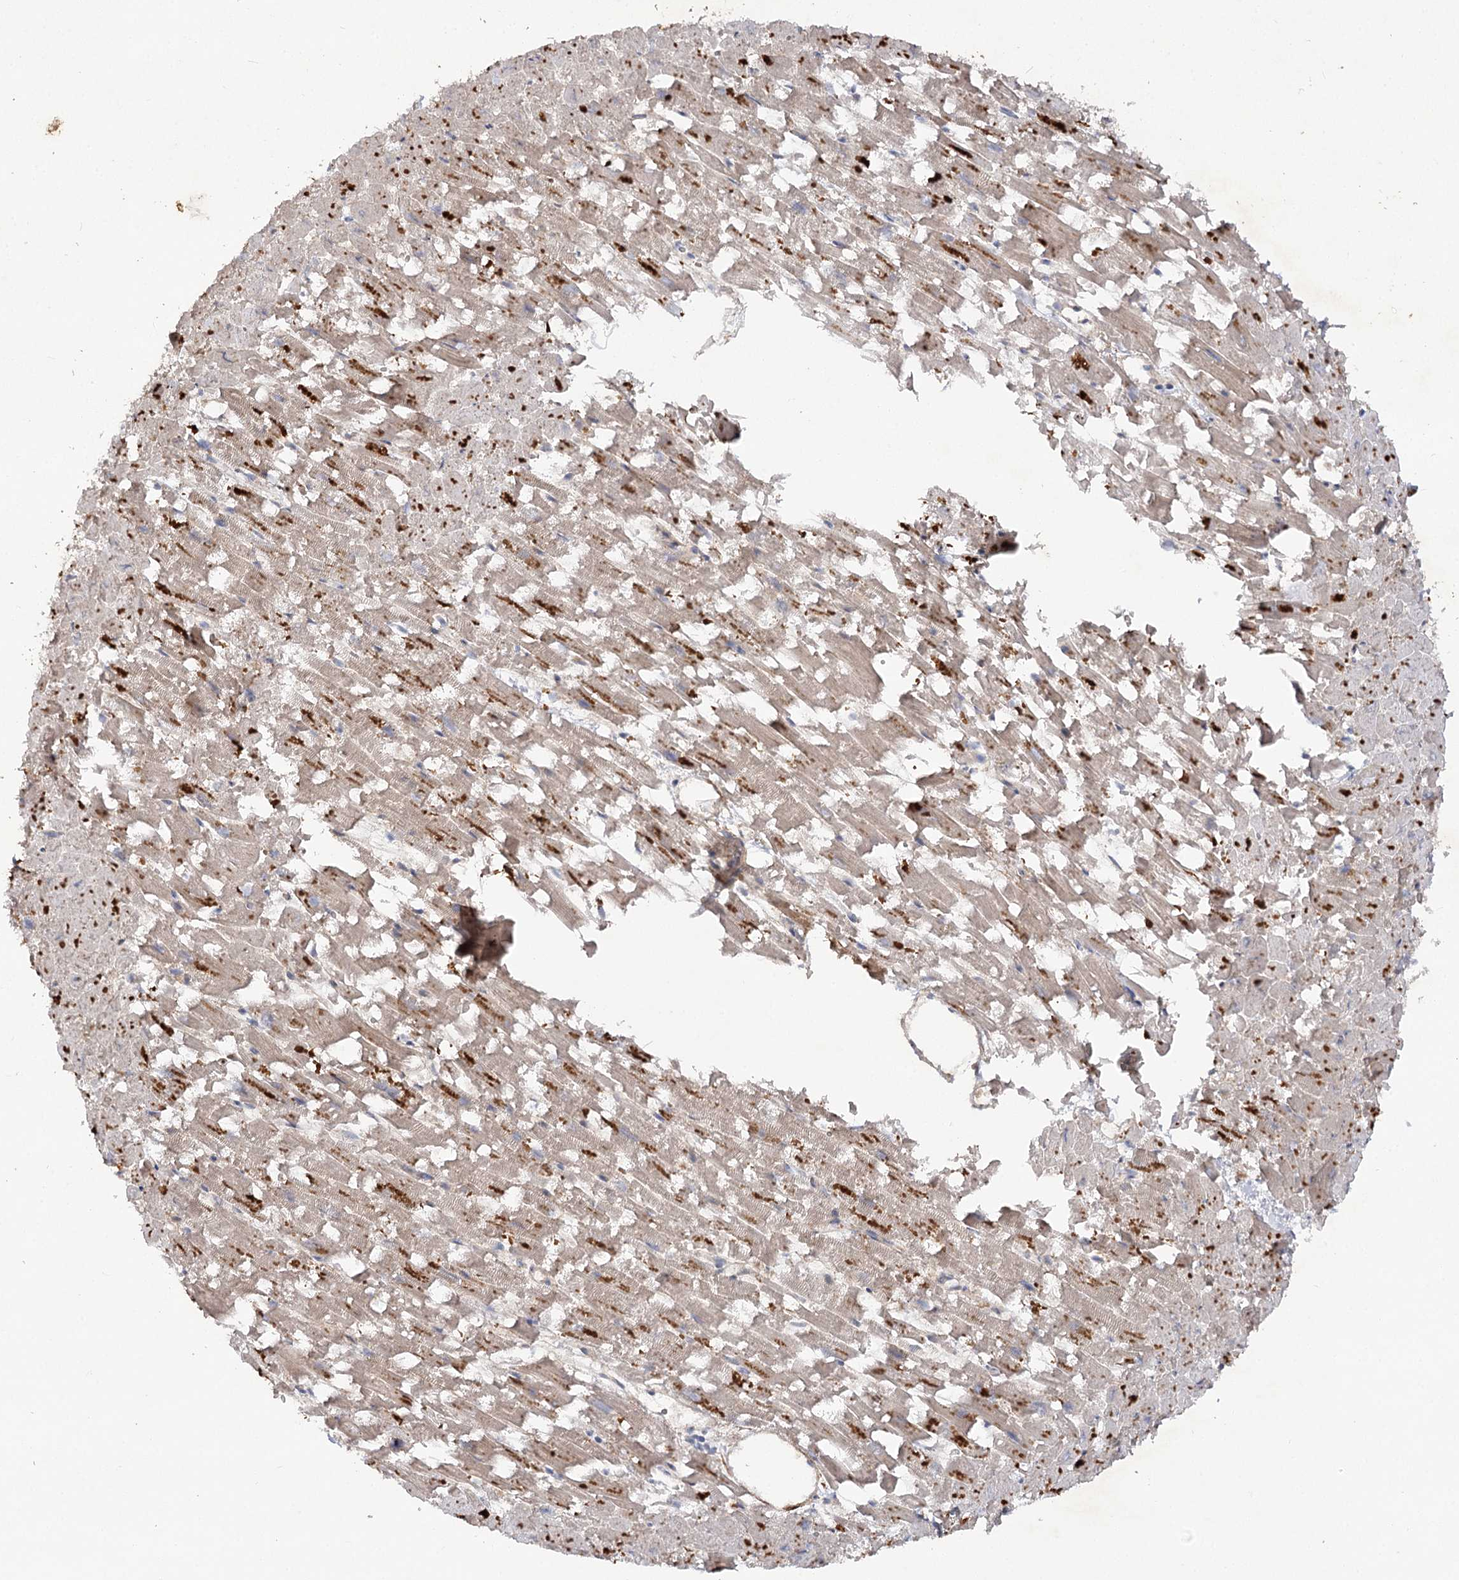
{"staining": {"intensity": "moderate", "quantity": ">75%", "location": "cytoplasmic/membranous"}, "tissue": "heart muscle", "cell_type": "Cardiomyocytes", "image_type": "normal", "snomed": [{"axis": "morphology", "description": "Normal tissue, NOS"}, {"axis": "topography", "description": "Heart"}], "caption": "Immunohistochemistry (IHC) micrograph of benign human heart muscle stained for a protein (brown), which shows medium levels of moderate cytoplasmic/membranous staining in about >75% of cardiomyocytes.", "gene": "KIAA0825", "patient": {"sex": "female", "age": 64}}